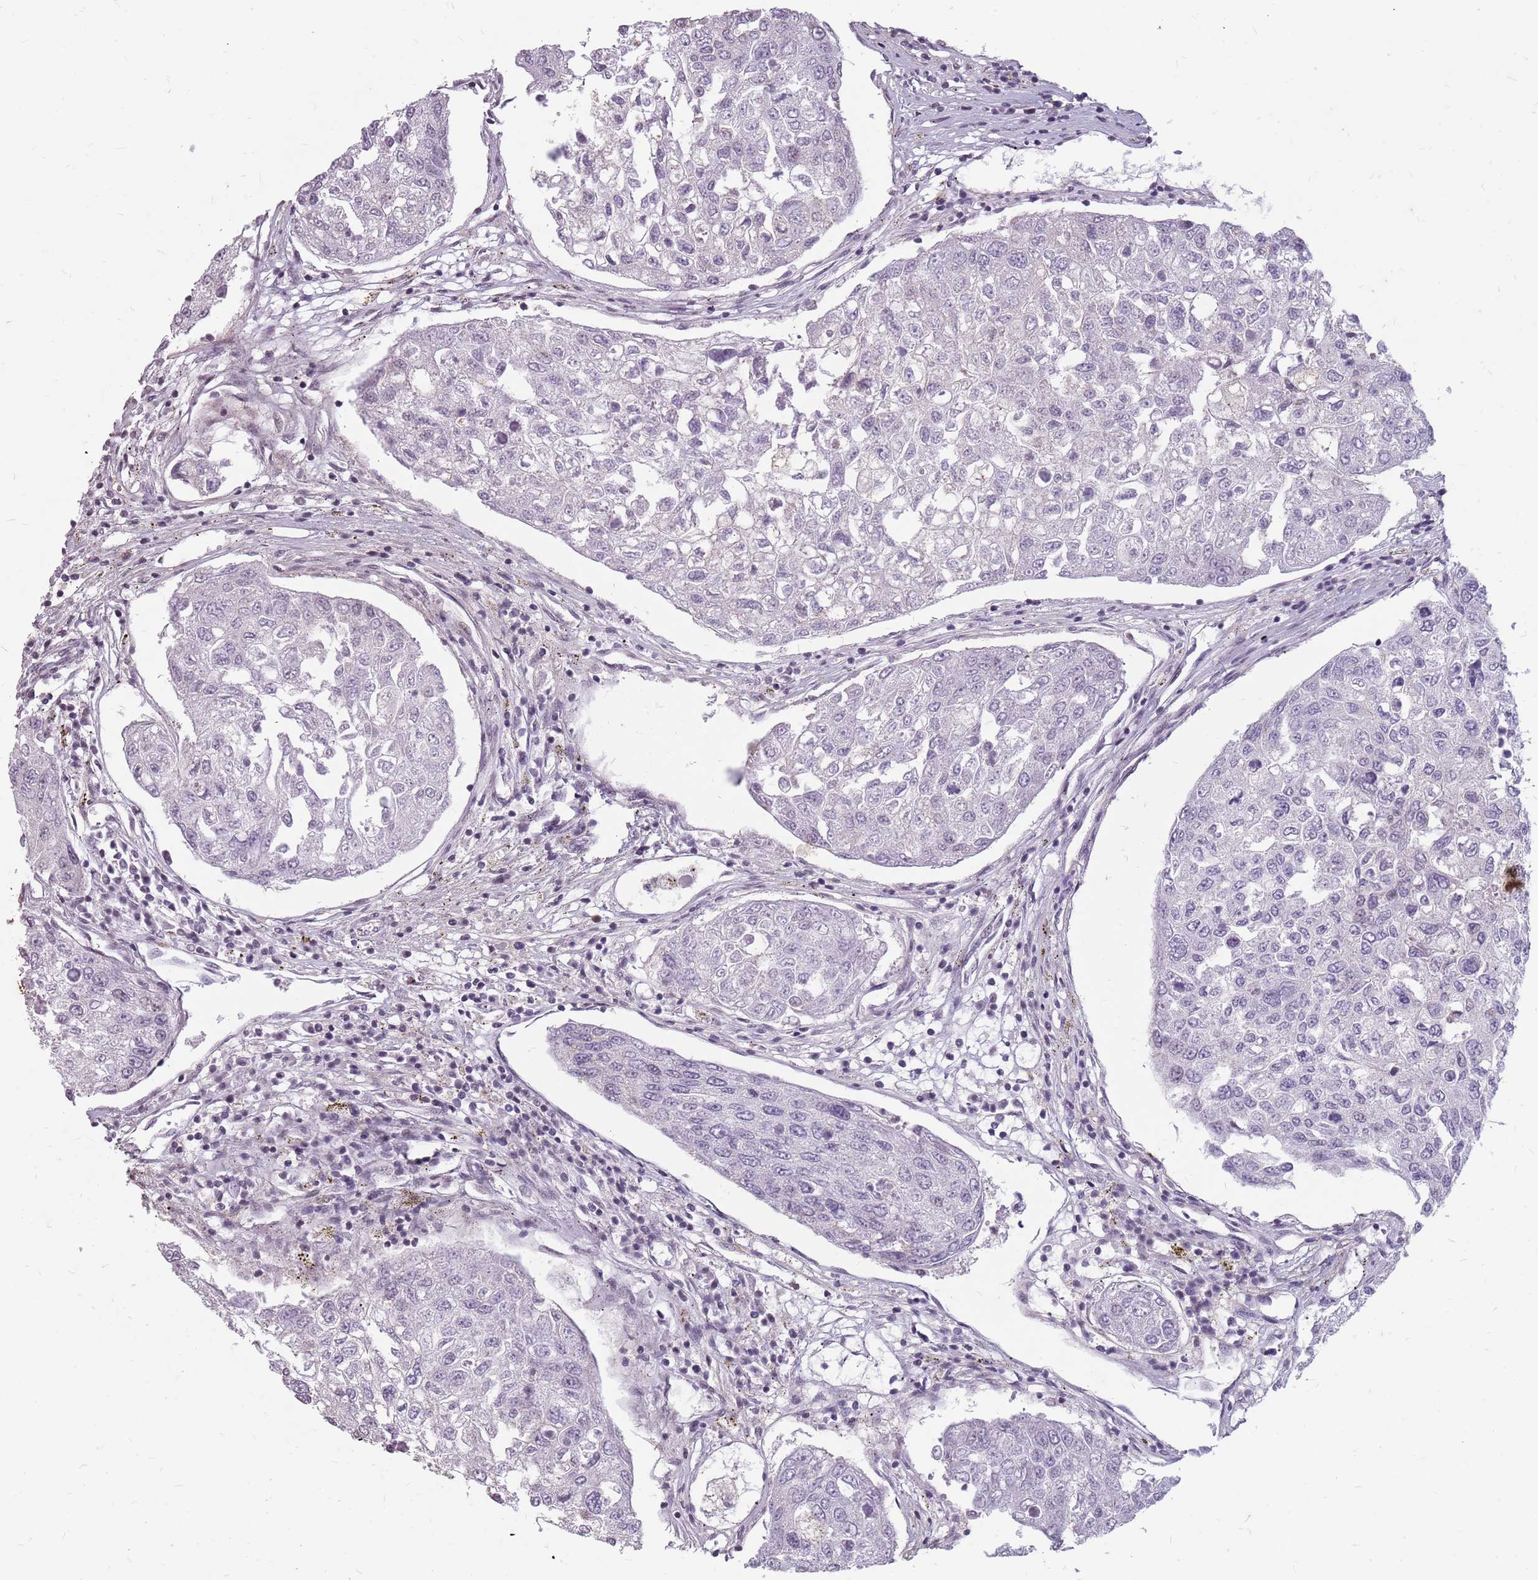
{"staining": {"intensity": "negative", "quantity": "none", "location": "none"}, "tissue": "urothelial cancer", "cell_type": "Tumor cells", "image_type": "cancer", "snomed": [{"axis": "morphology", "description": "Urothelial carcinoma, High grade"}, {"axis": "topography", "description": "Lymph node"}, {"axis": "topography", "description": "Urinary bladder"}], "caption": "A histopathology image of urothelial carcinoma (high-grade) stained for a protein demonstrates no brown staining in tumor cells.", "gene": "NEK6", "patient": {"sex": "male", "age": 51}}